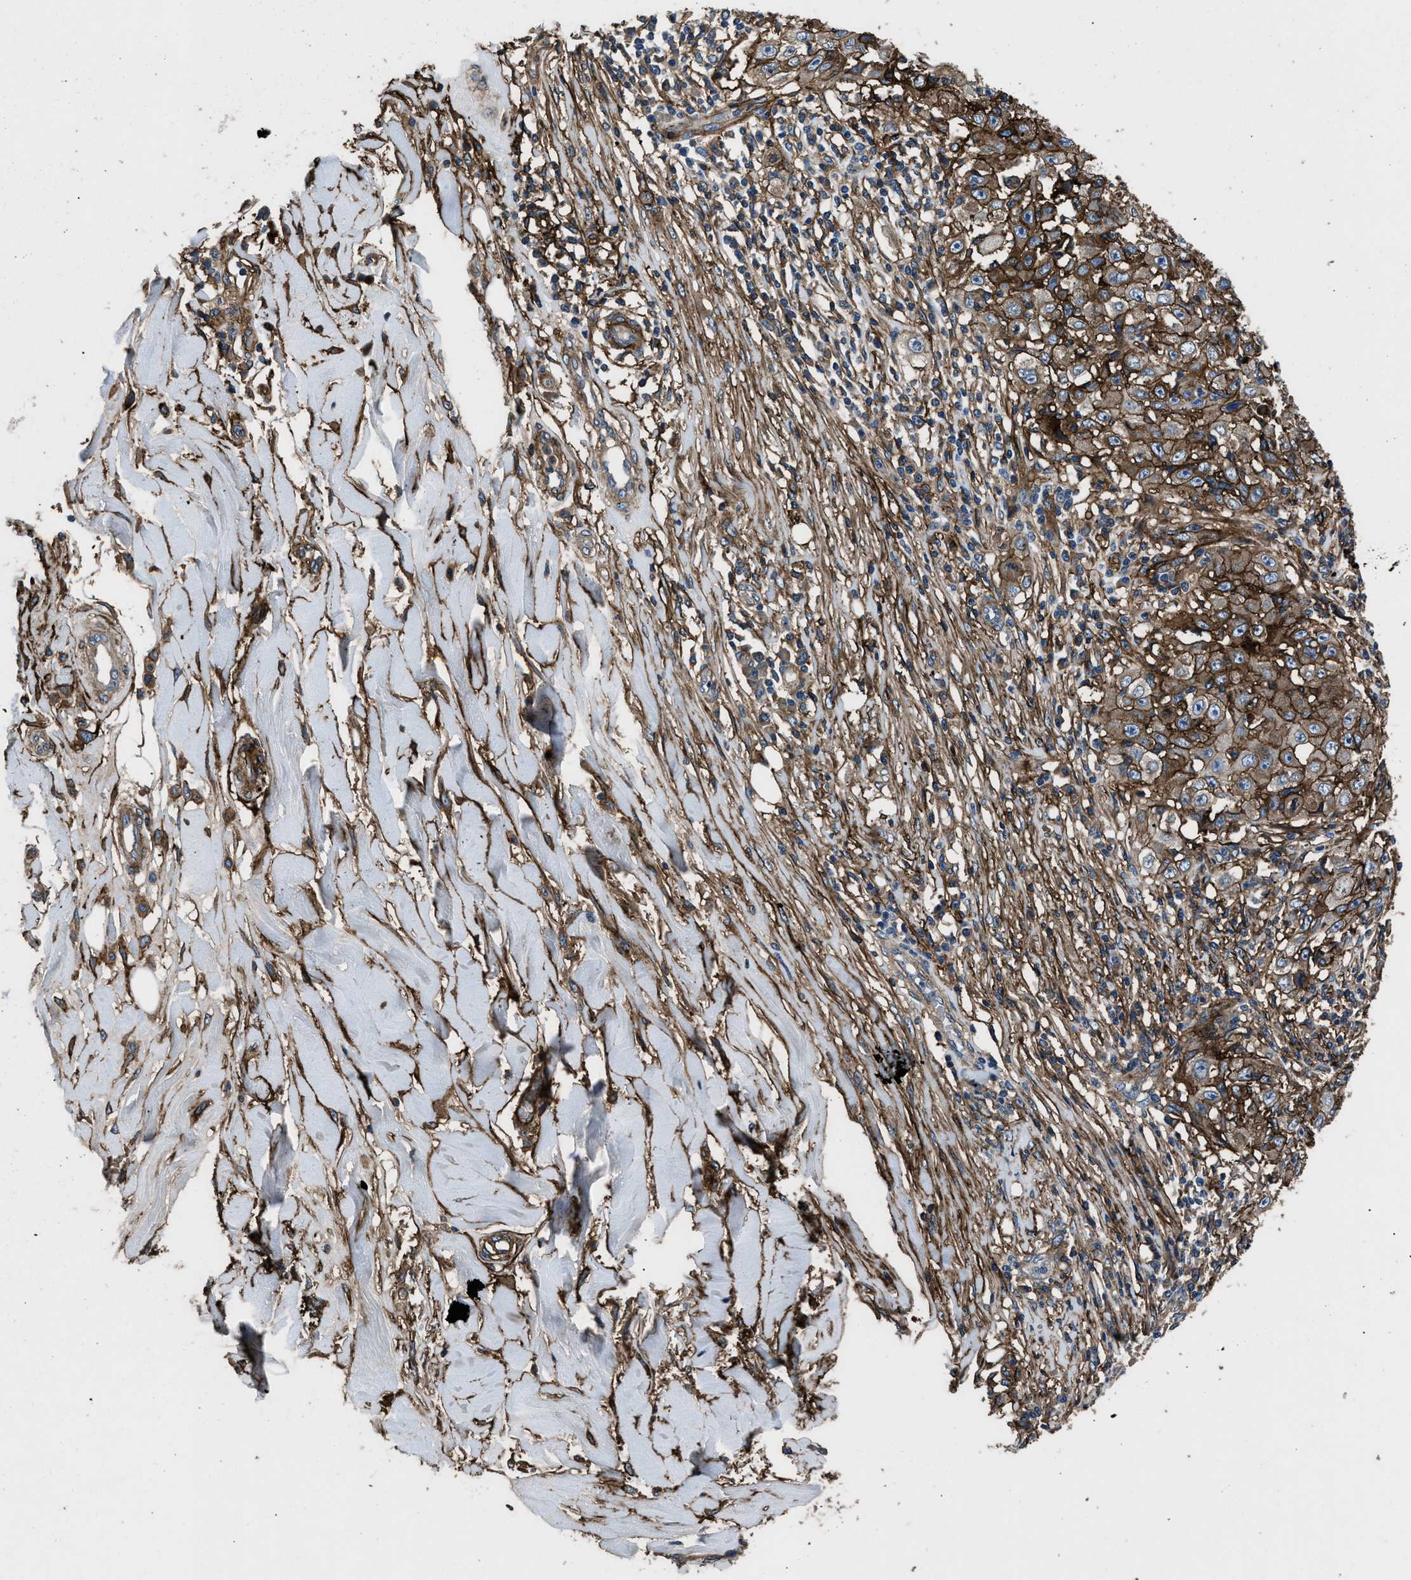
{"staining": {"intensity": "strong", "quantity": ">75%", "location": "cytoplasmic/membranous"}, "tissue": "skin cancer", "cell_type": "Tumor cells", "image_type": "cancer", "snomed": [{"axis": "morphology", "description": "Squamous cell carcinoma, NOS"}, {"axis": "topography", "description": "Skin"}], "caption": "Skin squamous cell carcinoma stained with a brown dye exhibits strong cytoplasmic/membranous positive staining in about >75% of tumor cells.", "gene": "CD276", "patient": {"sex": "male", "age": 86}}